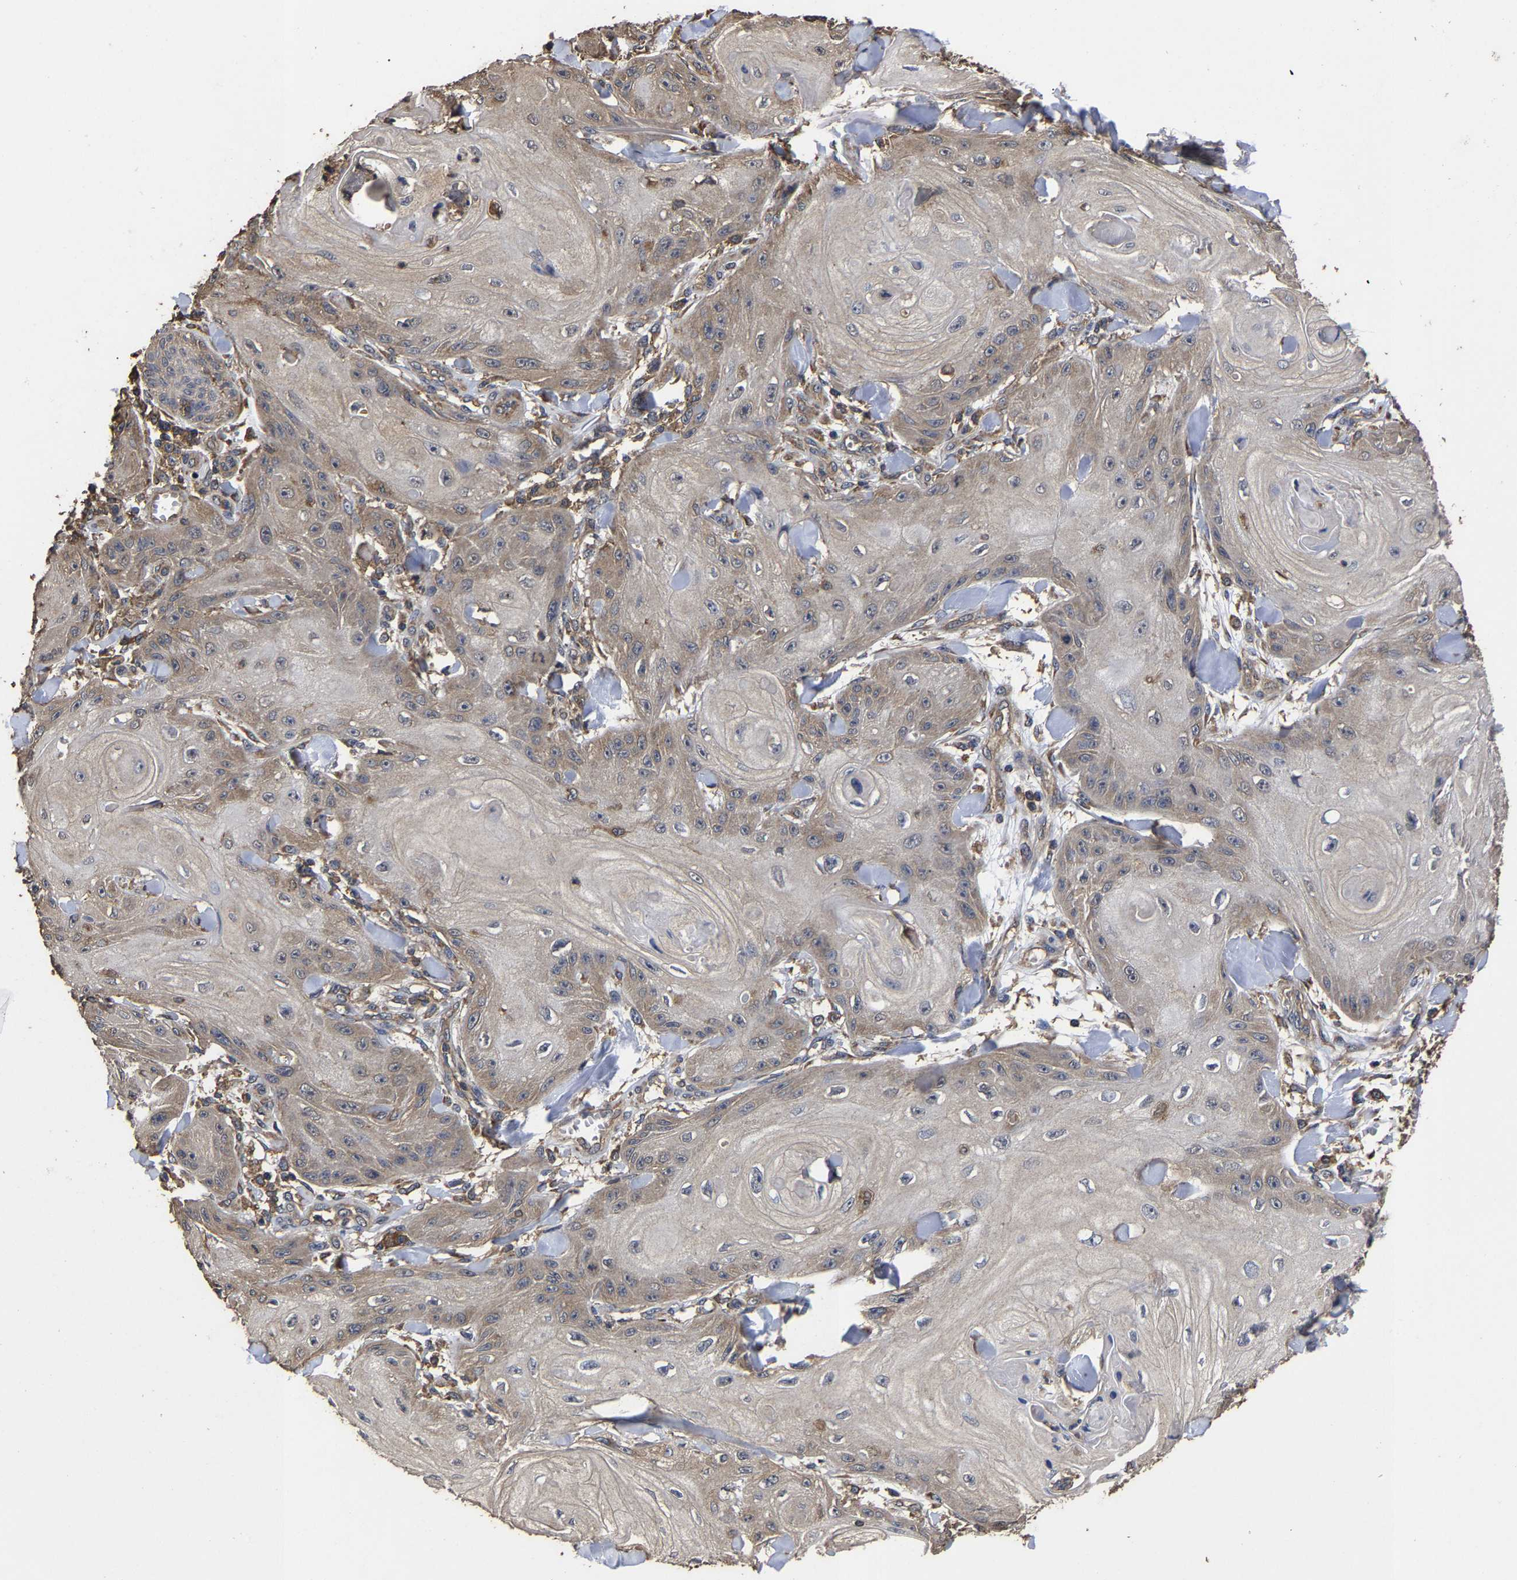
{"staining": {"intensity": "weak", "quantity": ">75%", "location": "cytoplasmic/membranous"}, "tissue": "skin cancer", "cell_type": "Tumor cells", "image_type": "cancer", "snomed": [{"axis": "morphology", "description": "Squamous cell carcinoma, NOS"}, {"axis": "topography", "description": "Skin"}], "caption": "Human skin cancer (squamous cell carcinoma) stained with a brown dye exhibits weak cytoplasmic/membranous positive expression in approximately >75% of tumor cells.", "gene": "ITCH", "patient": {"sex": "male", "age": 74}}